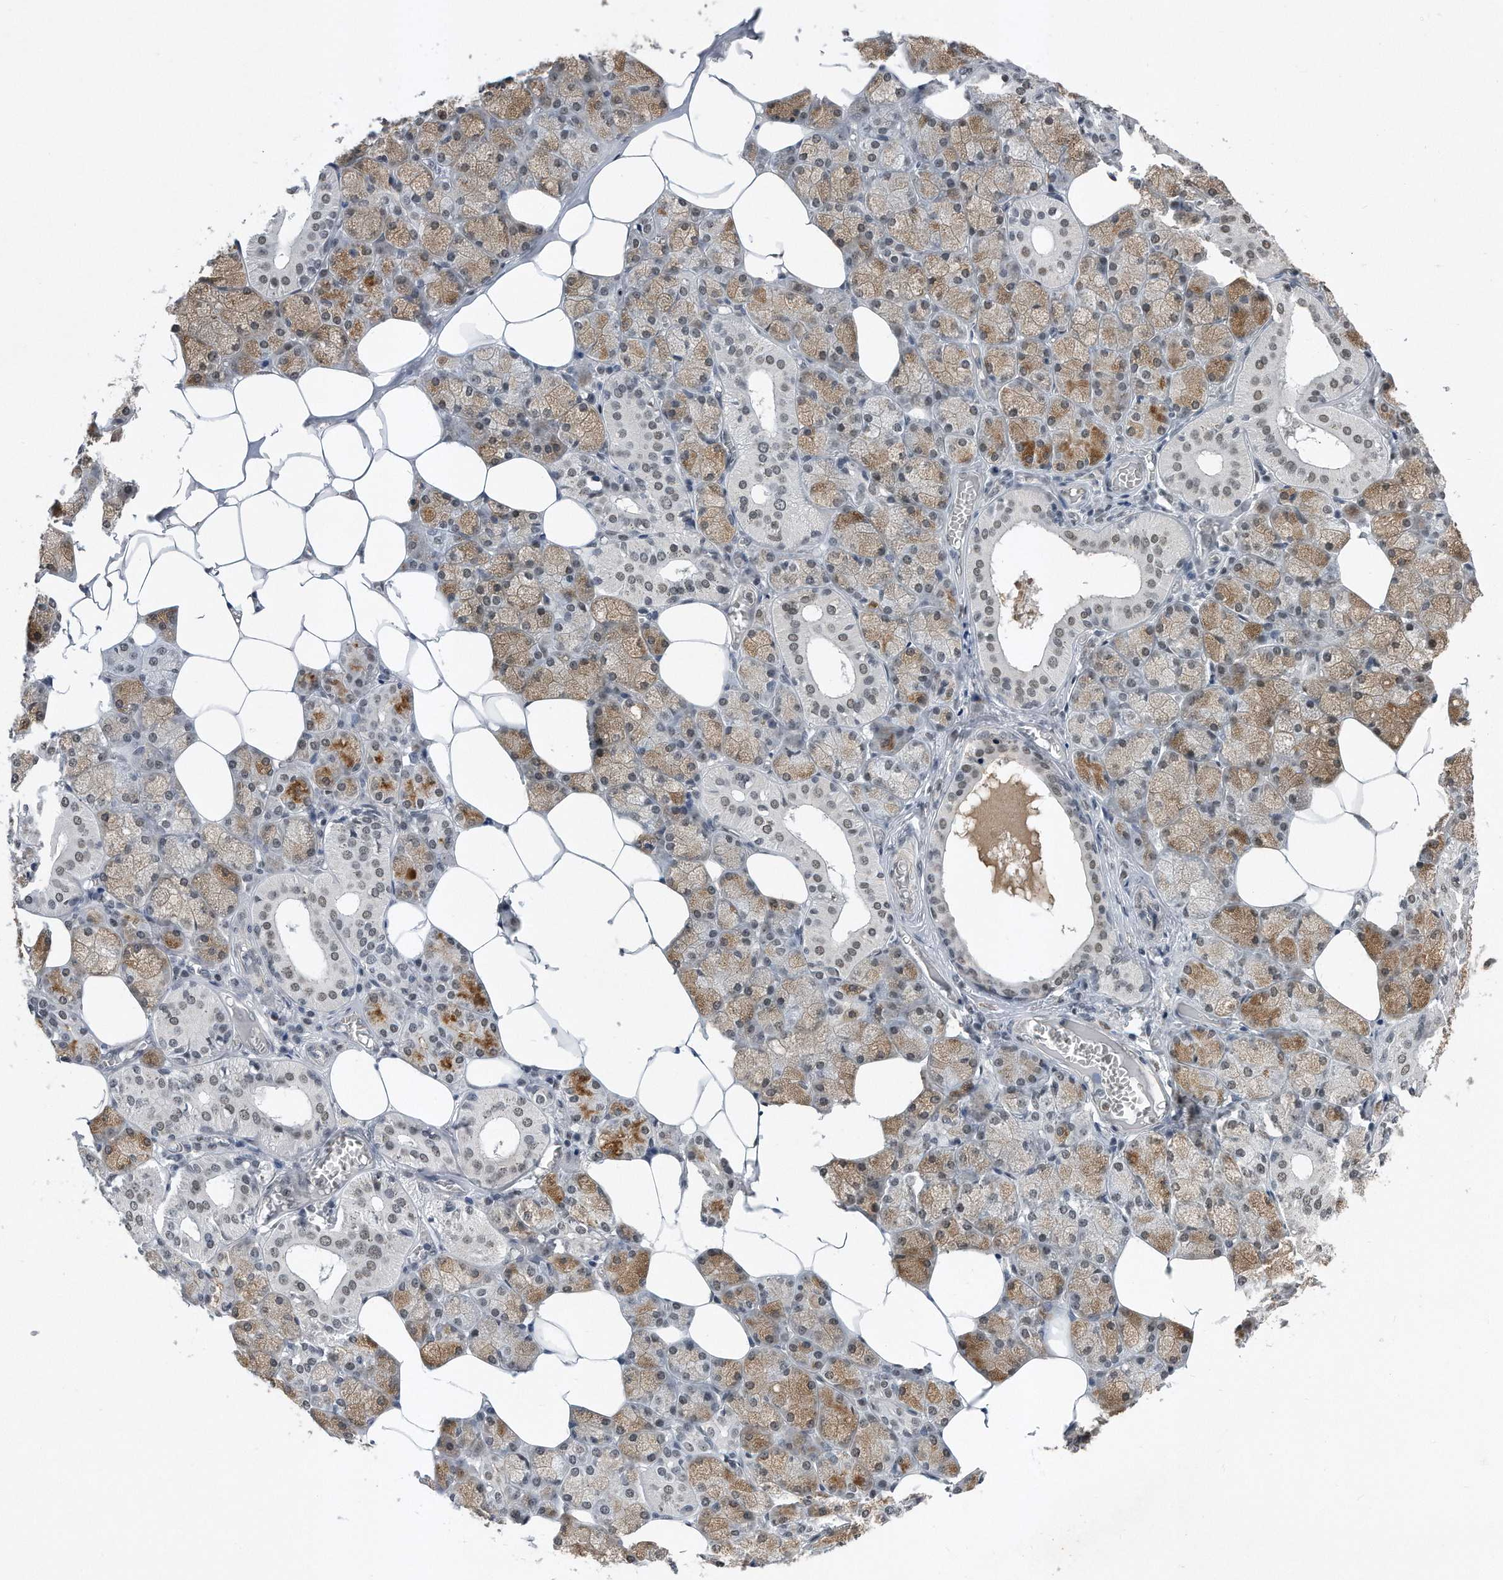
{"staining": {"intensity": "moderate", "quantity": "25%-75%", "location": "cytoplasmic/membranous"}, "tissue": "salivary gland", "cell_type": "Glandular cells", "image_type": "normal", "snomed": [{"axis": "morphology", "description": "Normal tissue, NOS"}, {"axis": "topography", "description": "Salivary gland"}], "caption": "Brown immunohistochemical staining in normal salivary gland exhibits moderate cytoplasmic/membranous expression in about 25%-75% of glandular cells.", "gene": "TP53INP1", "patient": {"sex": "male", "age": 62}}